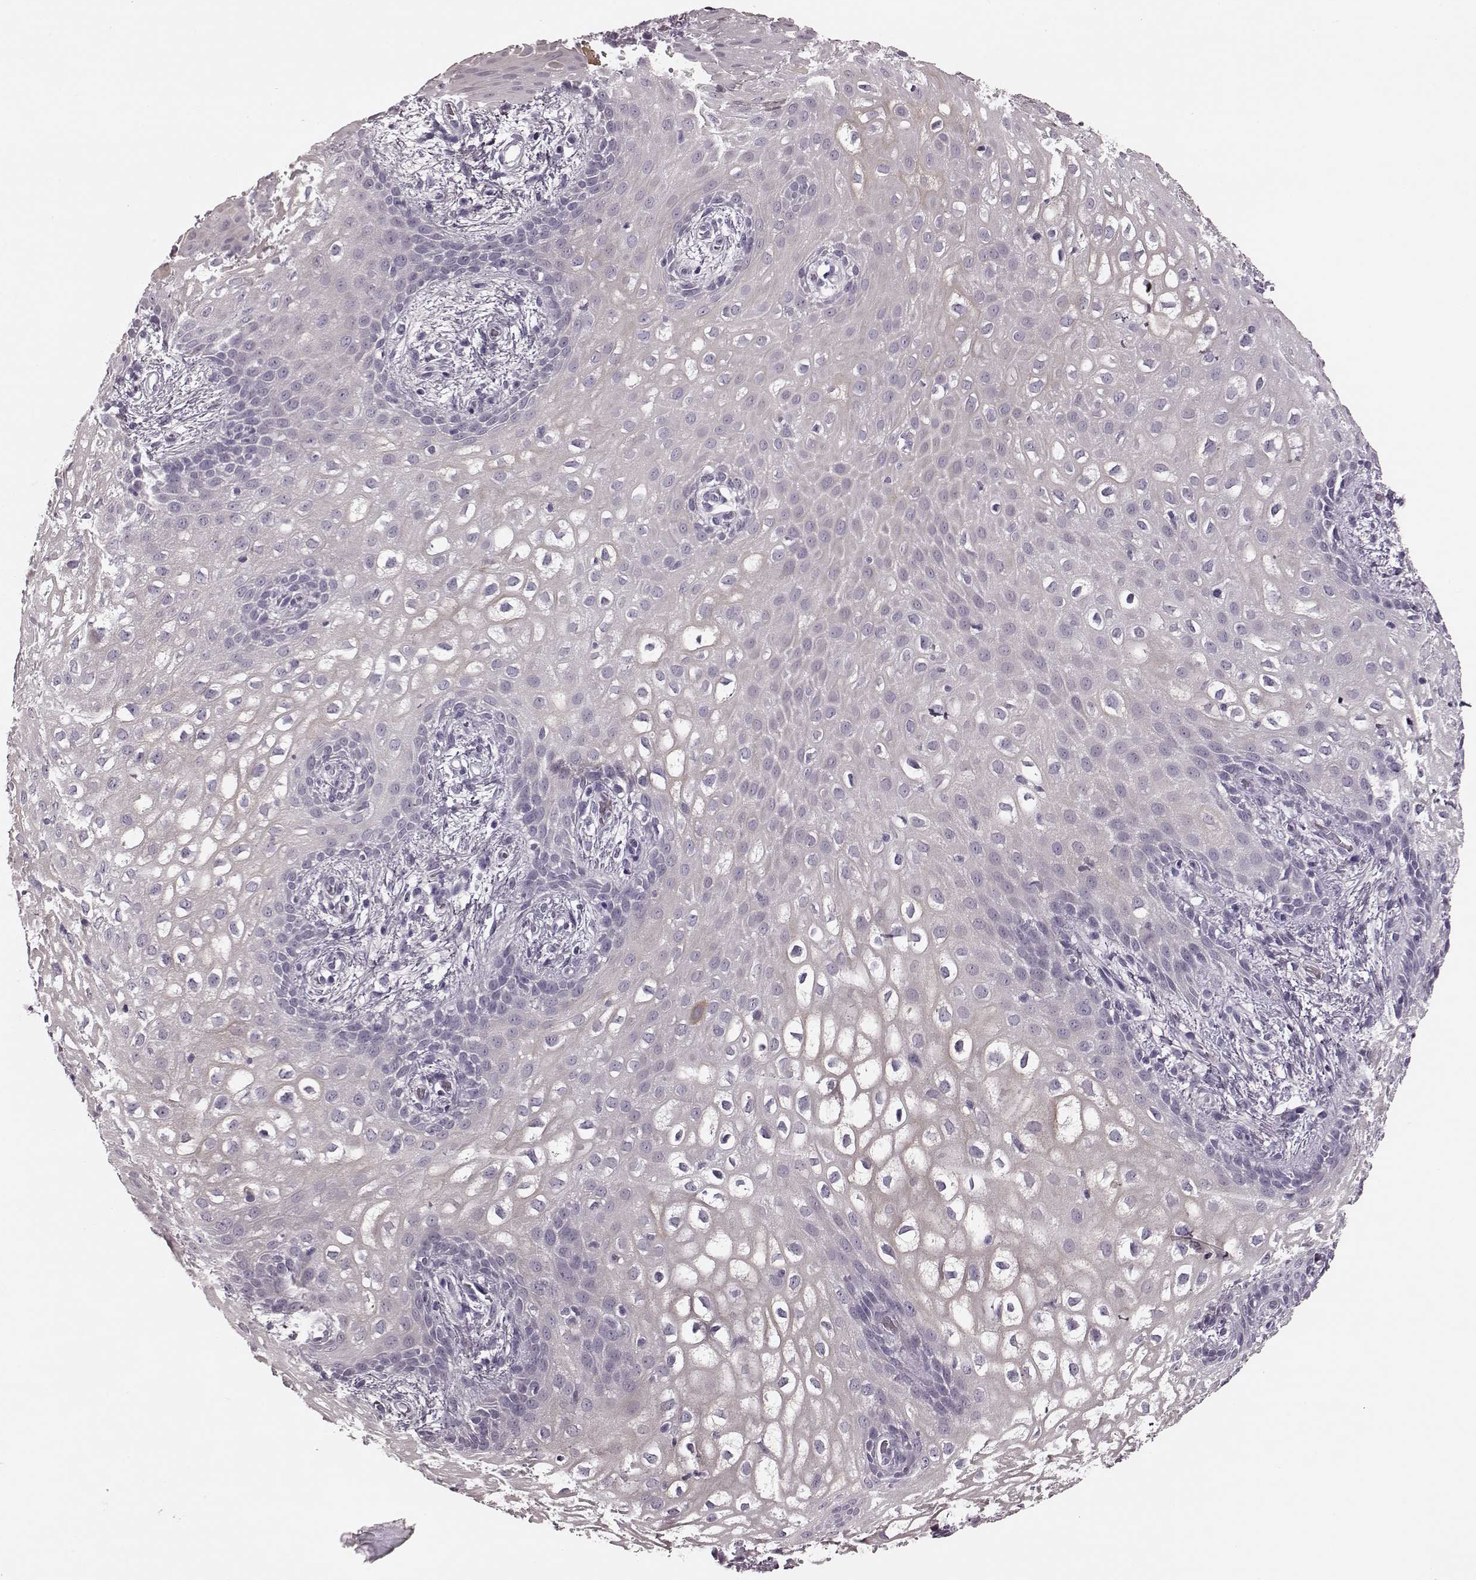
{"staining": {"intensity": "negative", "quantity": "none", "location": "none"}, "tissue": "skin", "cell_type": "Epidermal cells", "image_type": "normal", "snomed": [{"axis": "morphology", "description": "Normal tissue, NOS"}, {"axis": "topography", "description": "Anal"}], "caption": "This histopathology image is of normal skin stained with immunohistochemistry to label a protein in brown with the nuclei are counter-stained blue. There is no staining in epidermal cells.", "gene": "TRPM1", "patient": {"sex": "female", "age": 46}}